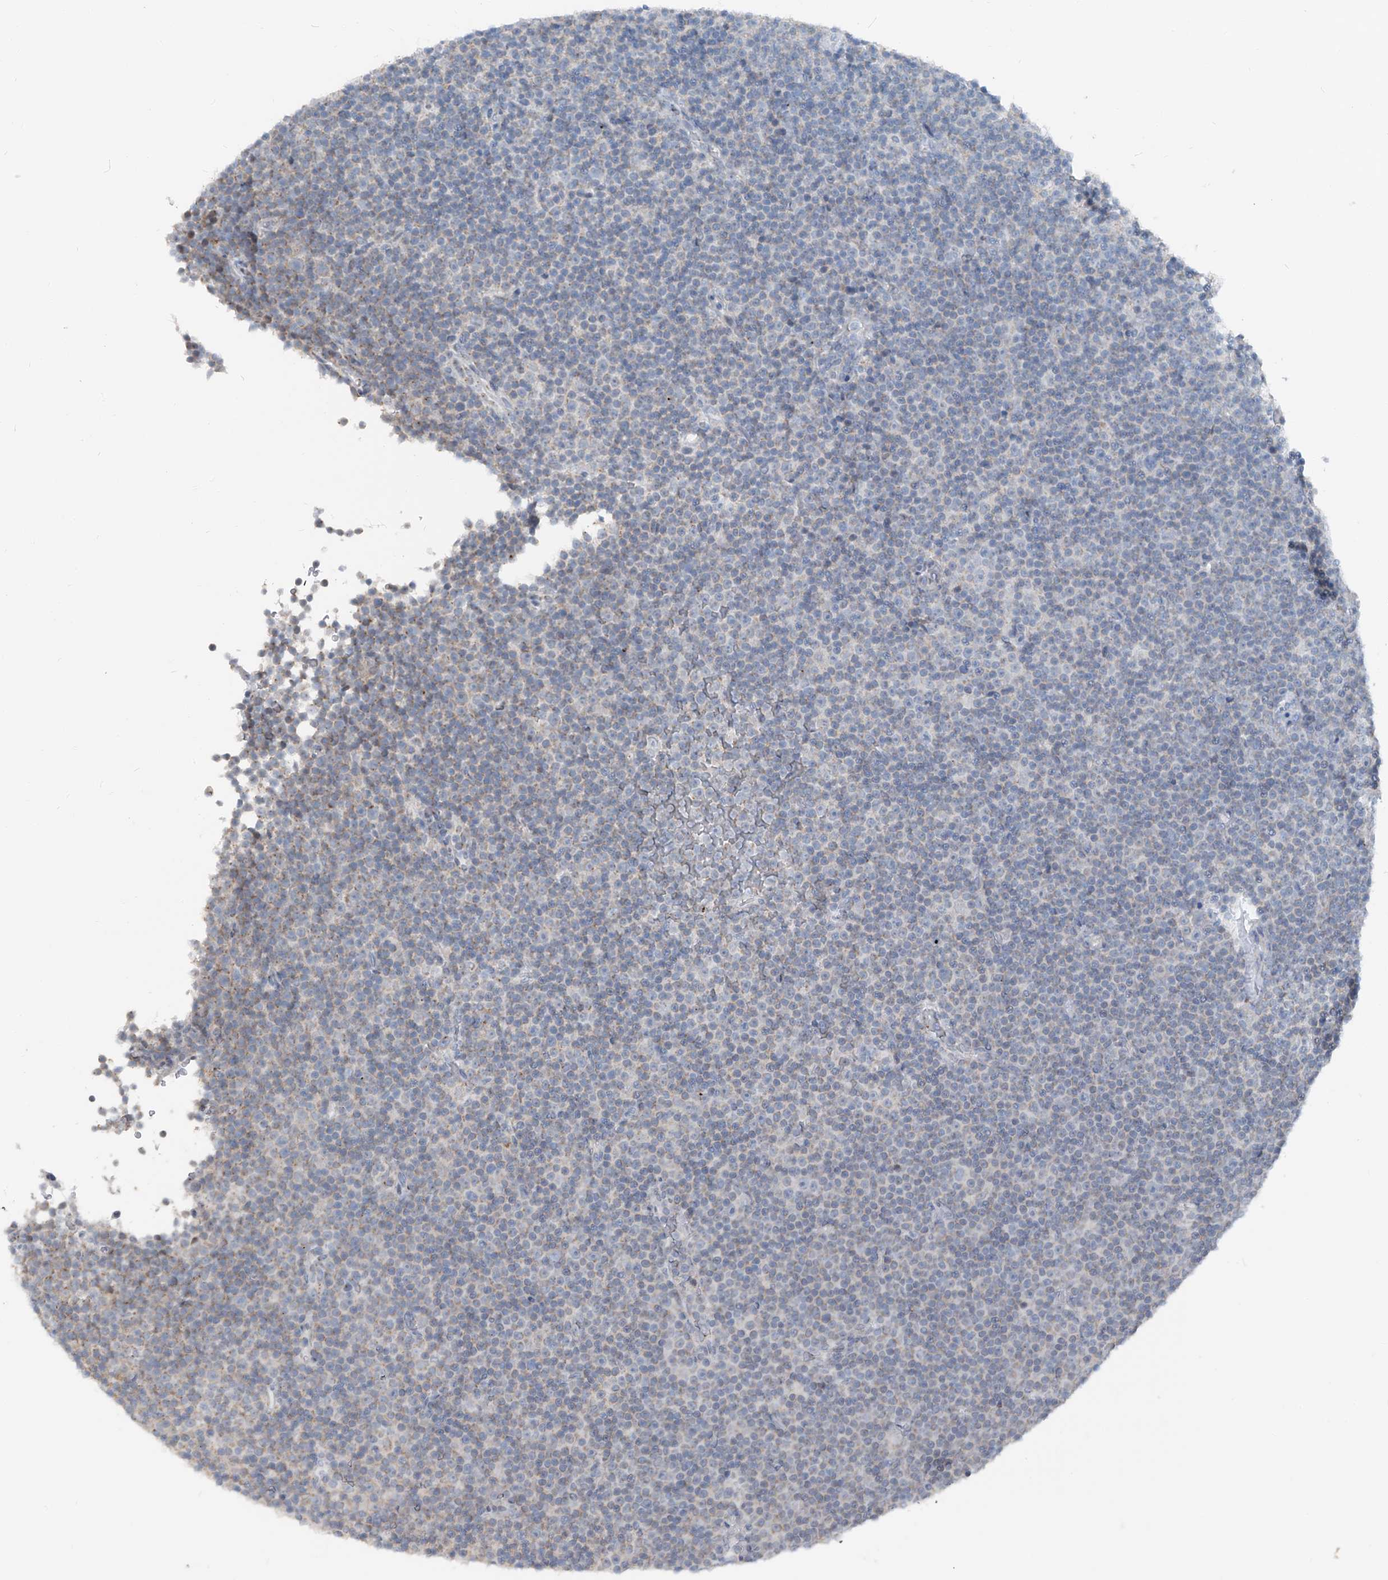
{"staining": {"intensity": "negative", "quantity": "none", "location": "none"}, "tissue": "lymphoma", "cell_type": "Tumor cells", "image_type": "cancer", "snomed": [{"axis": "morphology", "description": "Malignant lymphoma, non-Hodgkin's type, Low grade"}, {"axis": "topography", "description": "Lymph node"}], "caption": "High power microscopy histopathology image of an immunohistochemistry (IHC) micrograph of lymphoma, revealing no significant positivity in tumor cells.", "gene": "DYRK1B", "patient": {"sex": "female", "age": 67}}